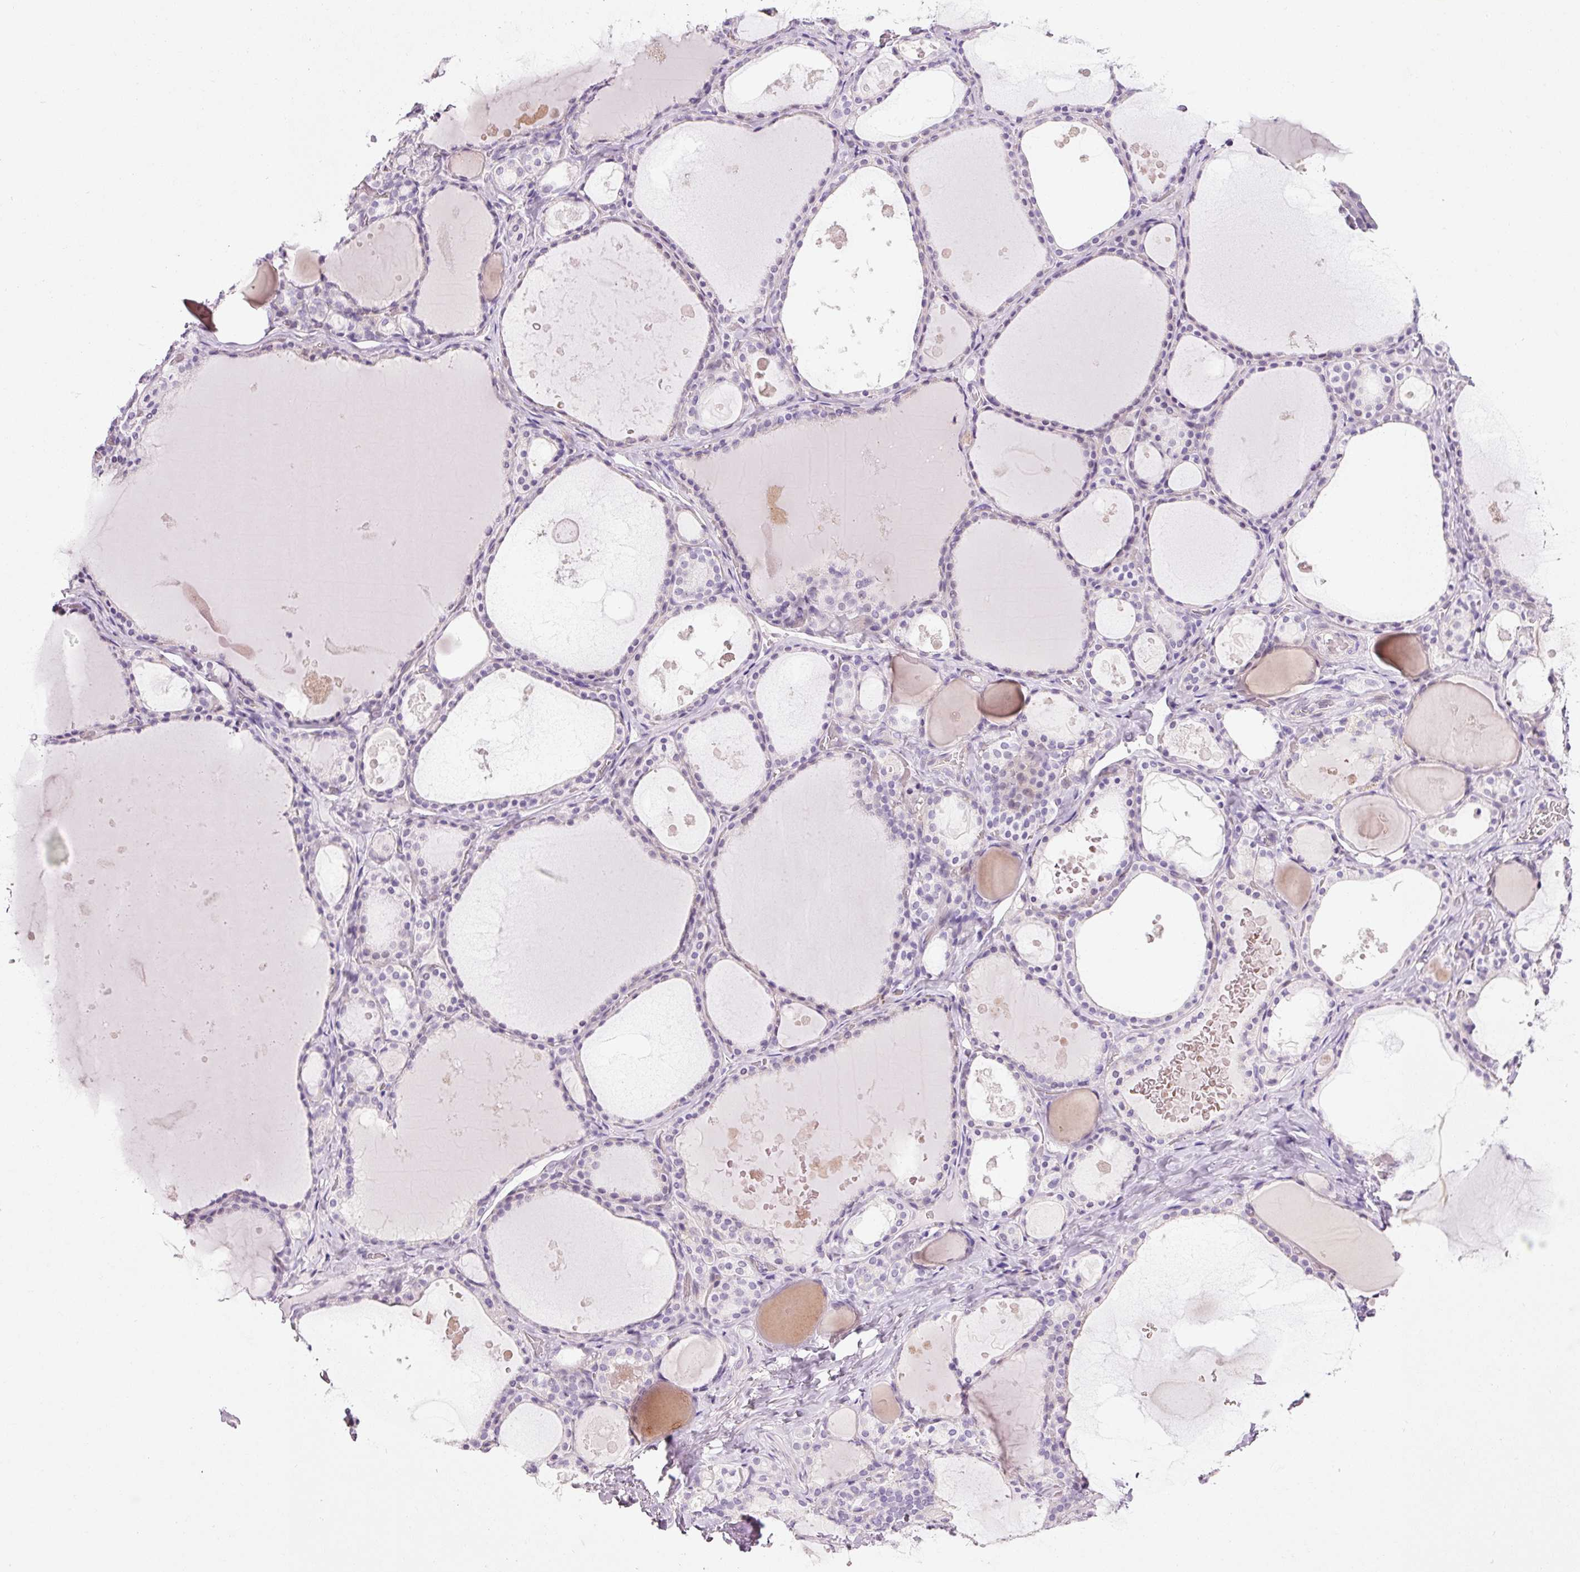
{"staining": {"intensity": "weak", "quantity": "<25%", "location": "nuclear"}, "tissue": "thyroid gland", "cell_type": "Glandular cells", "image_type": "normal", "snomed": [{"axis": "morphology", "description": "Normal tissue, NOS"}, {"axis": "topography", "description": "Thyroid gland"}], "caption": "The micrograph demonstrates no staining of glandular cells in benign thyroid gland. (IHC, brightfield microscopy, high magnification).", "gene": "ANKRD20A1", "patient": {"sex": "male", "age": 56}}